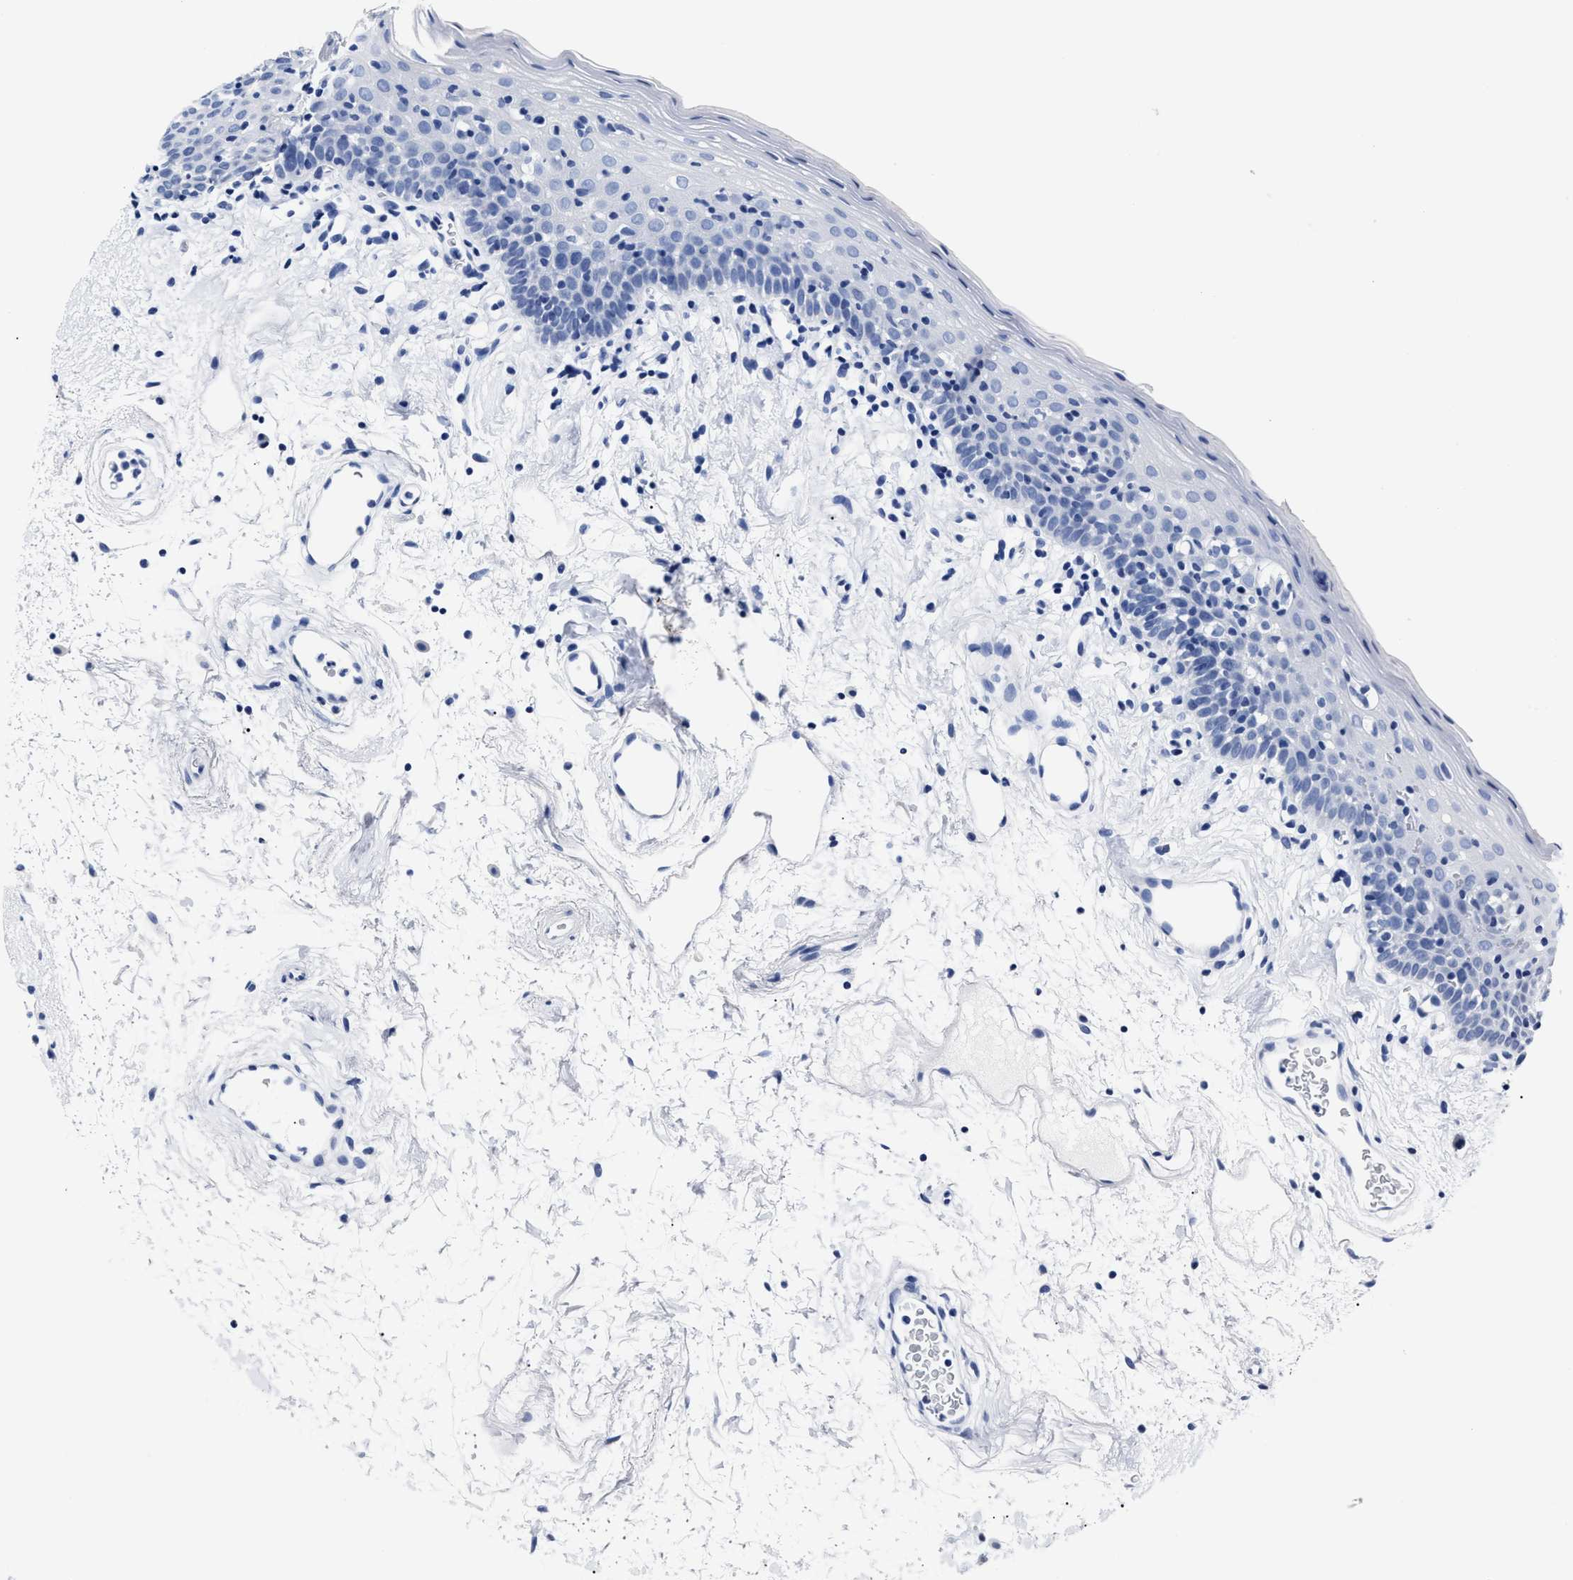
{"staining": {"intensity": "negative", "quantity": "none", "location": "none"}, "tissue": "oral mucosa", "cell_type": "Squamous epithelial cells", "image_type": "normal", "snomed": [{"axis": "morphology", "description": "Normal tissue, NOS"}, {"axis": "topography", "description": "Oral tissue"}], "caption": "A high-resolution photomicrograph shows immunohistochemistry (IHC) staining of normal oral mucosa, which displays no significant positivity in squamous epithelial cells.", "gene": "ALPG", "patient": {"sex": "male", "age": 66}}